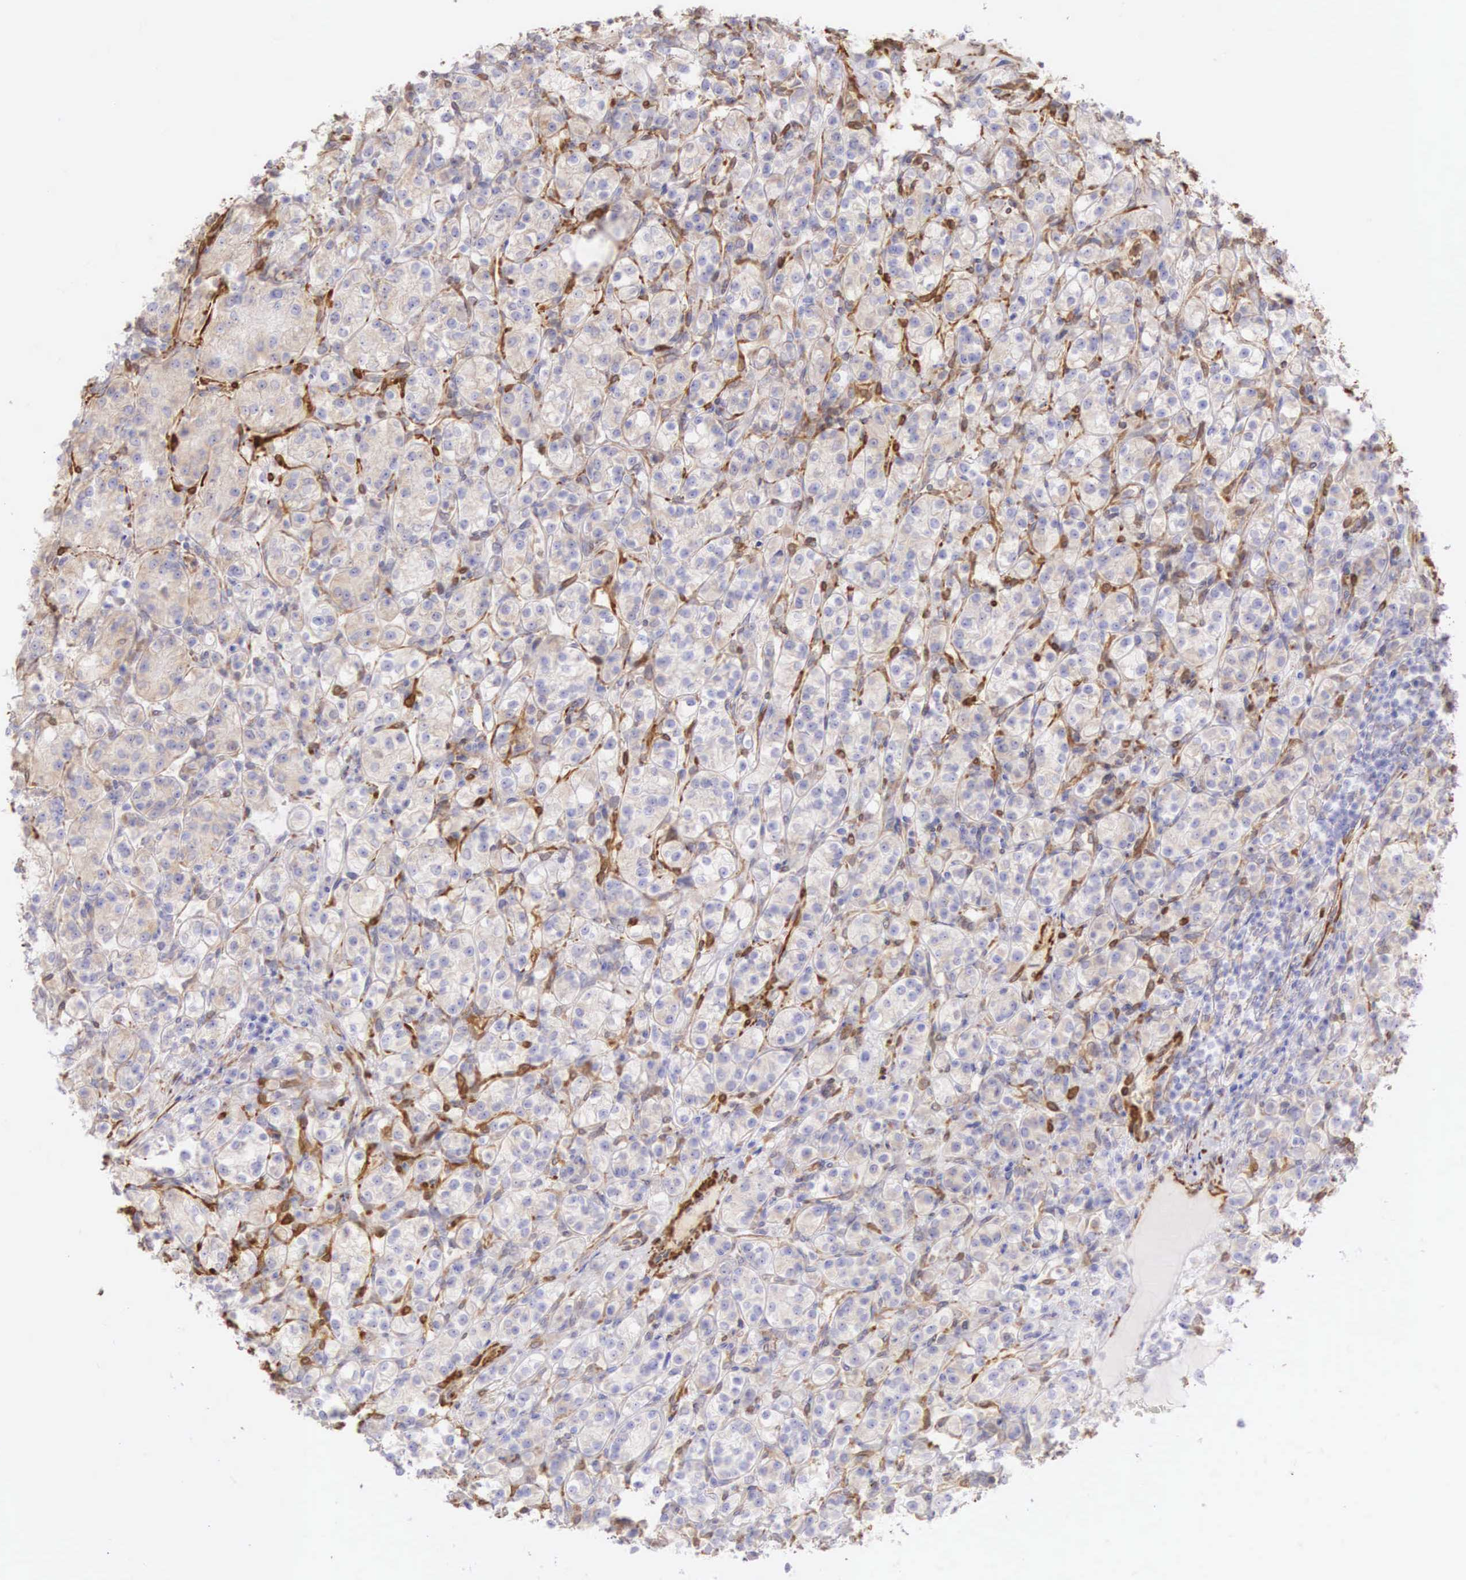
{"staining": {"intensity": "negative", "quantity": "none", "location": "none"}, "tissue": "renal cancer", "cell_type": "Tumor cells", "image_type": "cancer", "snomed": [{"axis": "morphology", "description": "Adenocarcinoma, NOS"}, {"axis": "topography", "description": "Kidney"}], "caption": "This is an IHC image of human renal cancer (adenocarcinoma). There is no expression in tumor cells.", "gene": "CNN1", "patient": {"sex": "male", "age": 77}}